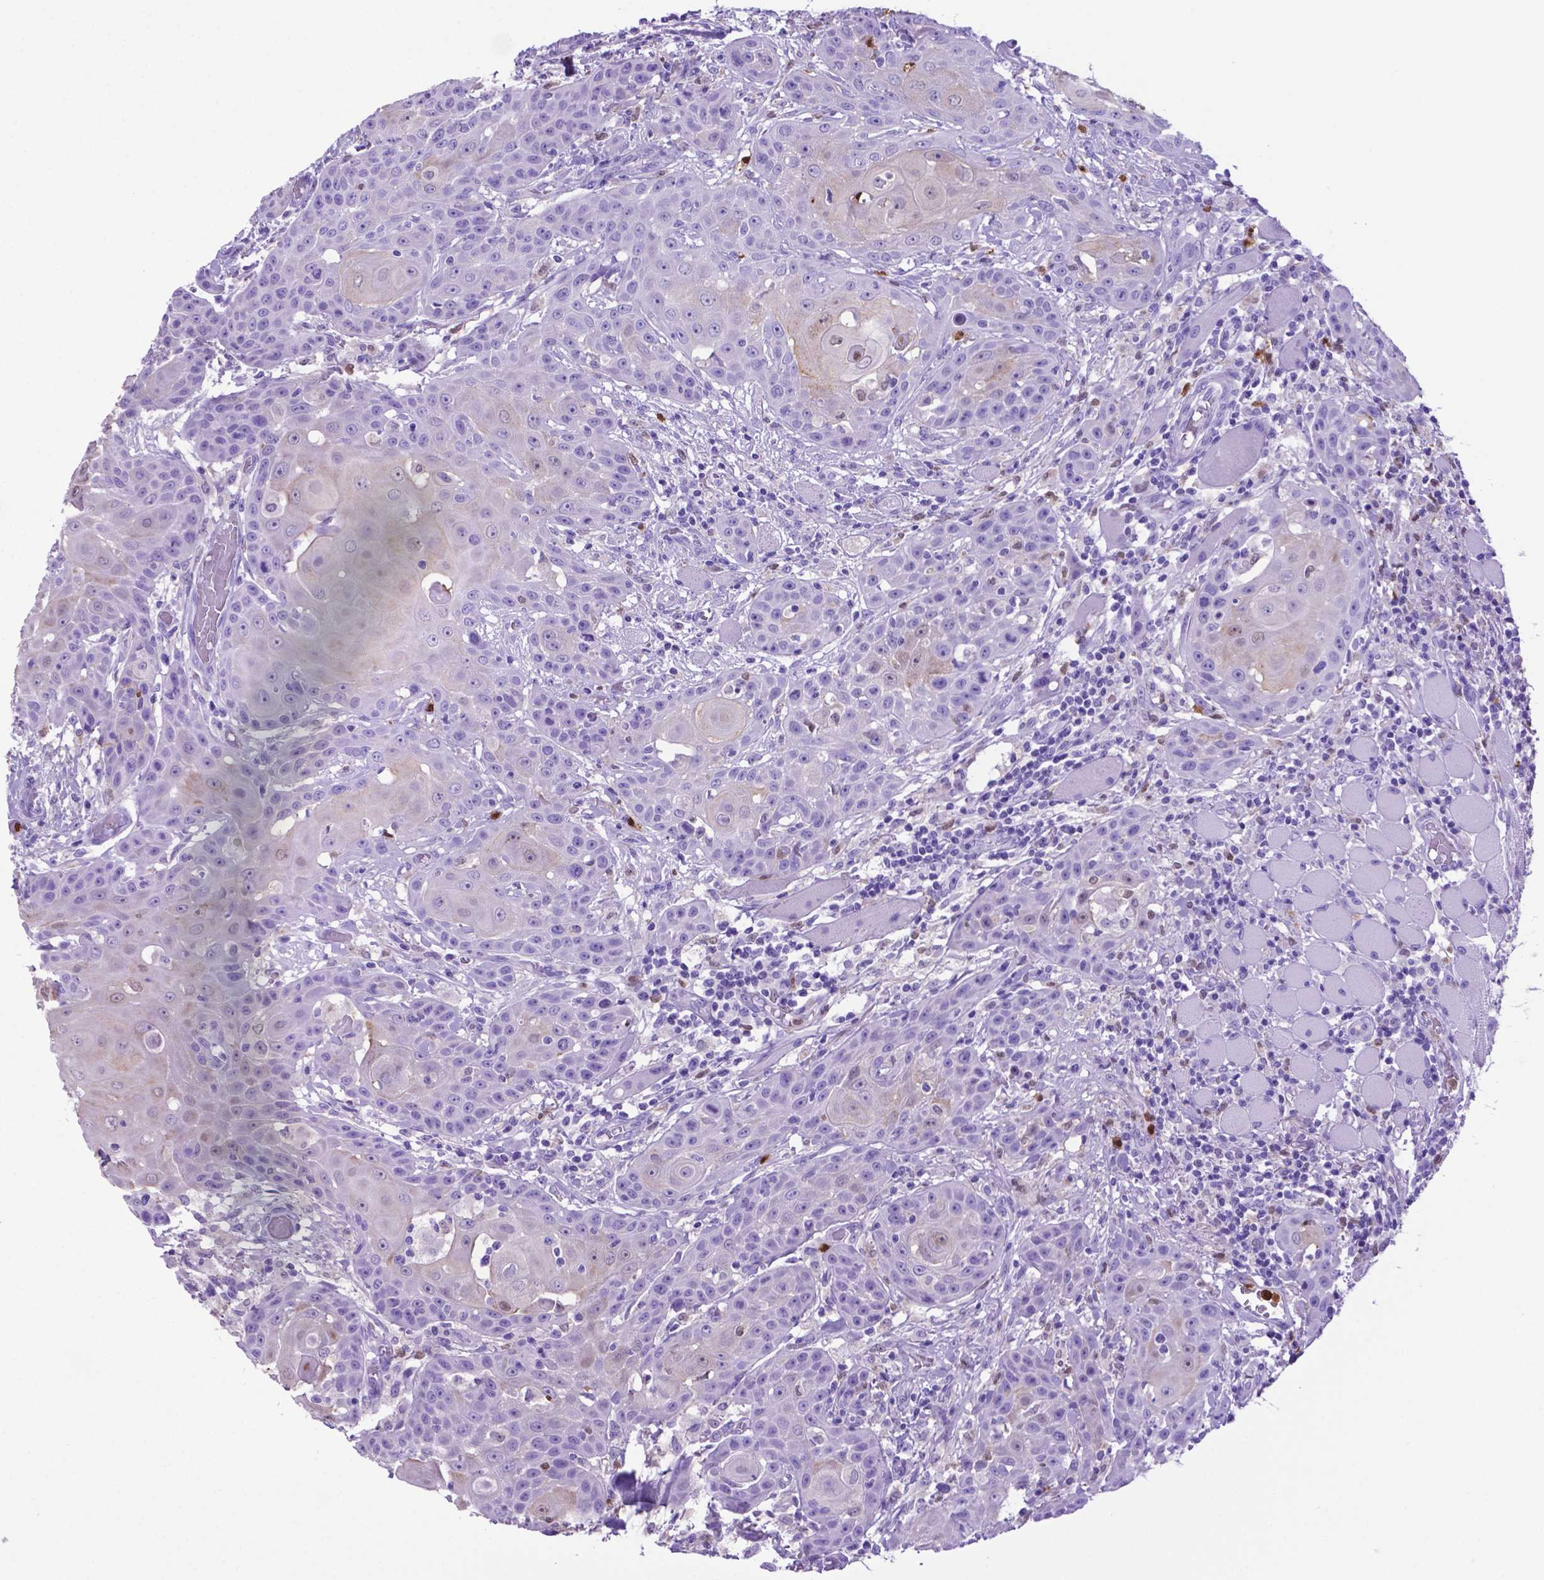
{"staining": {"intensity": "negative", "quantity": "none", "location": "none"}, "tissue": "head and neck cancer", "cell_type": "Tumor cells", "image_type": "cancer", "snomed": [{"axis": "morphology", "description": "Normal tissue, NOS"}, {"axis": "morphology", "description": "Squamous cell carcinoma, NOS"}, {"axis": "topography", "description": "Oral tissue"}, {"axis": "topography", "description": "Head-Neck"}], "caption": "High magnification brightfield microscopy of head and neck squamous cell carcinoma stained with DAB (3,3'-diaminobenzidine) (brown) and counterstained with hematoxylin (blue): tumor cells show no significant positivity. (Brightfield microscopy of DAB (3,3'-diaminobenzidine) immunohistochemistry at high magnification).", "gene": "LZTR1", "patient": {"sex": "female", "age": 55}}